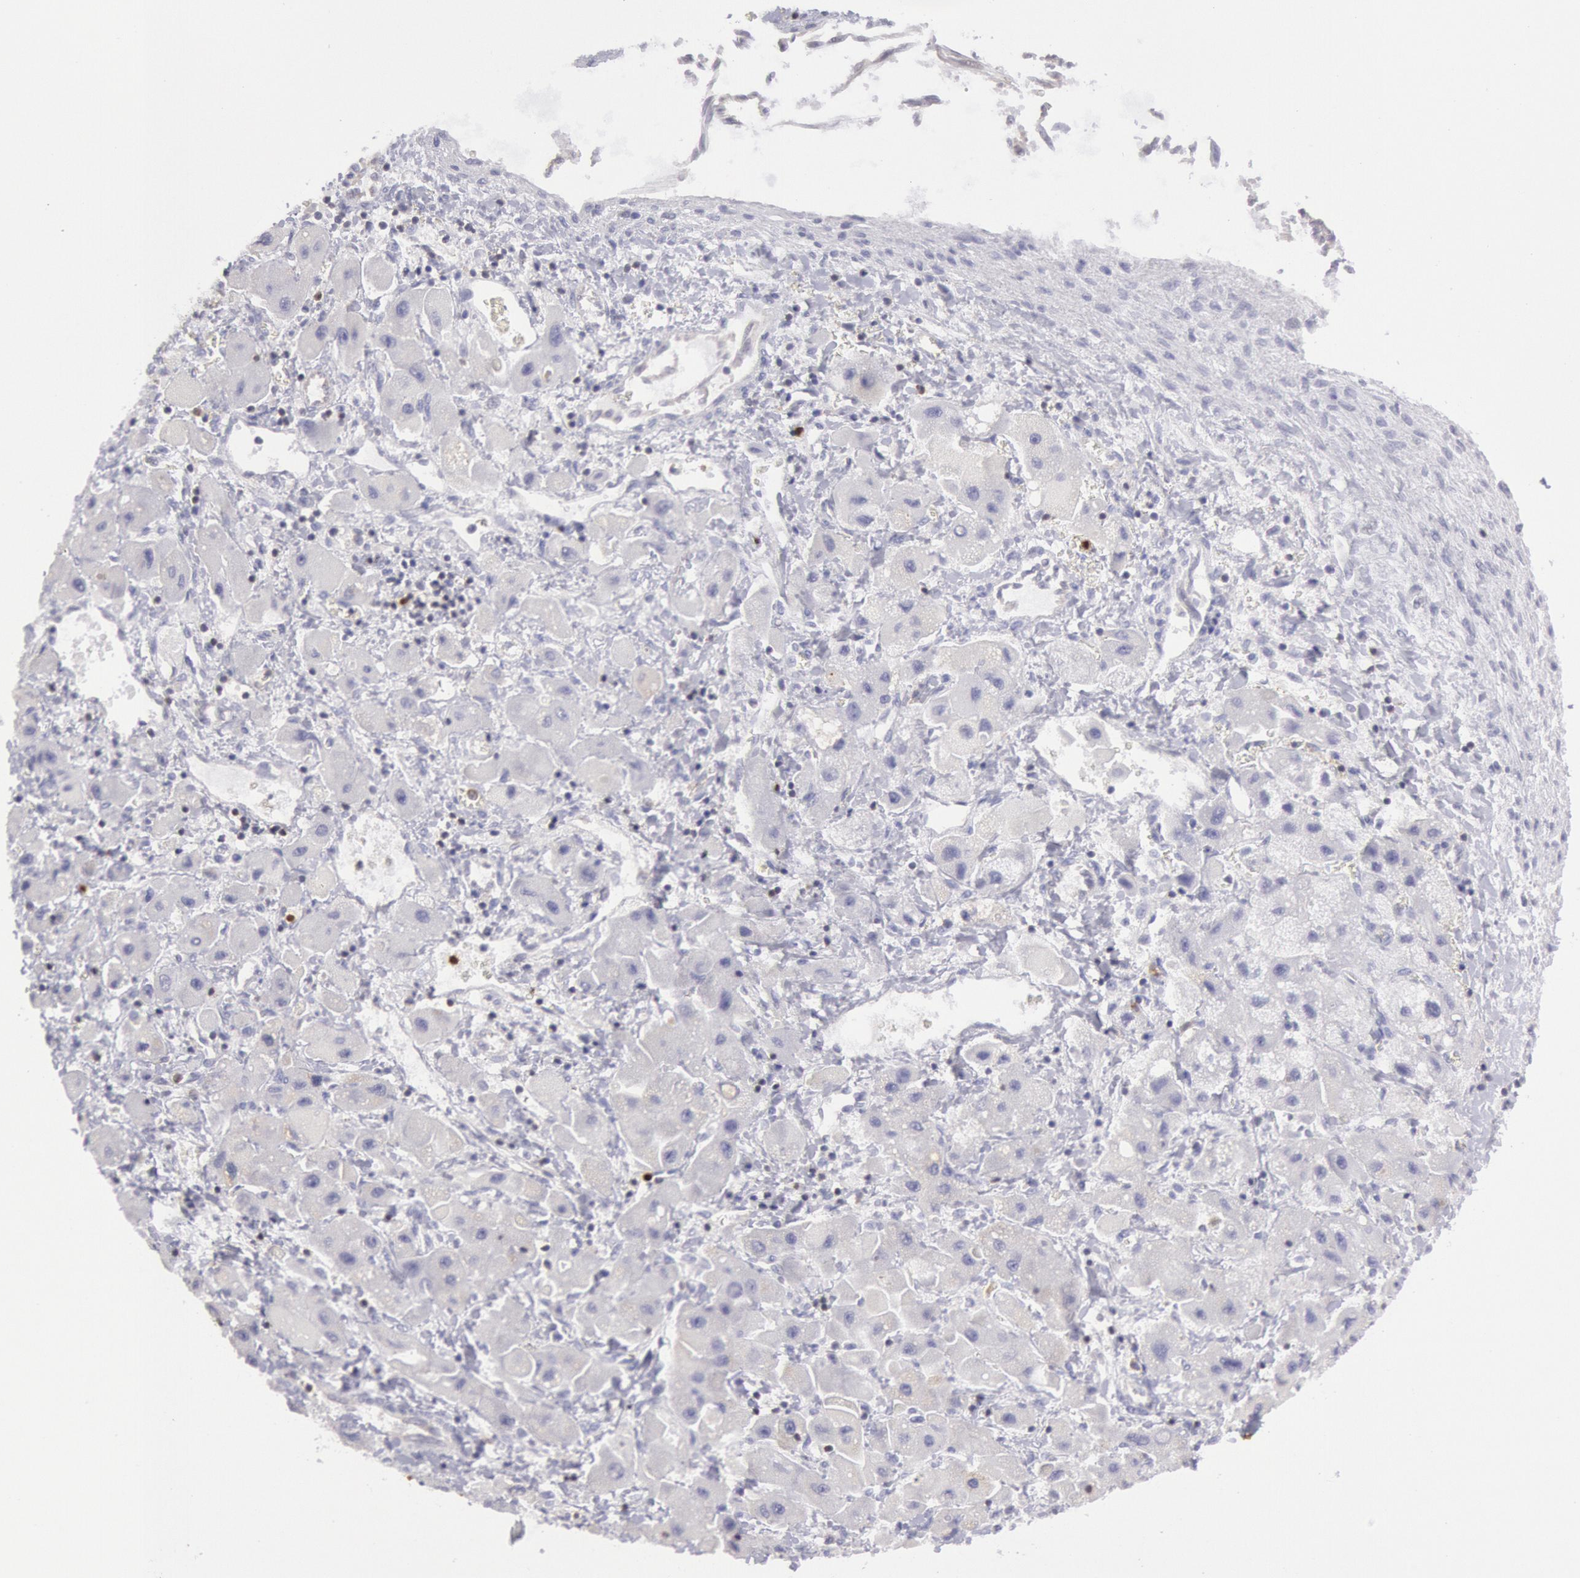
{"staining": {"intensity": "negative", "quantity": "none", "location": "none"}, "tissue": "liver cancer", "cell_type": "Tumor cells", "image_type": "cancer", "snomed": [{"axis": "morphology", "description": "Carcinoma, Hepatocellular, NOS"}, {"axis": "topography", "description": "Liver"}], "caption": "The photomicrograph shows no staining of tumor cells in liver cancer (hepatocellular carcinoma). Brightfield microscopy of IHC stained with DAB (3,3'-diaminobenzidine) (brown) and hematoxylin (blue), captured at high magnification.", "gene": "RAB27A", "patient": {"sex": "male", "age": 24}}